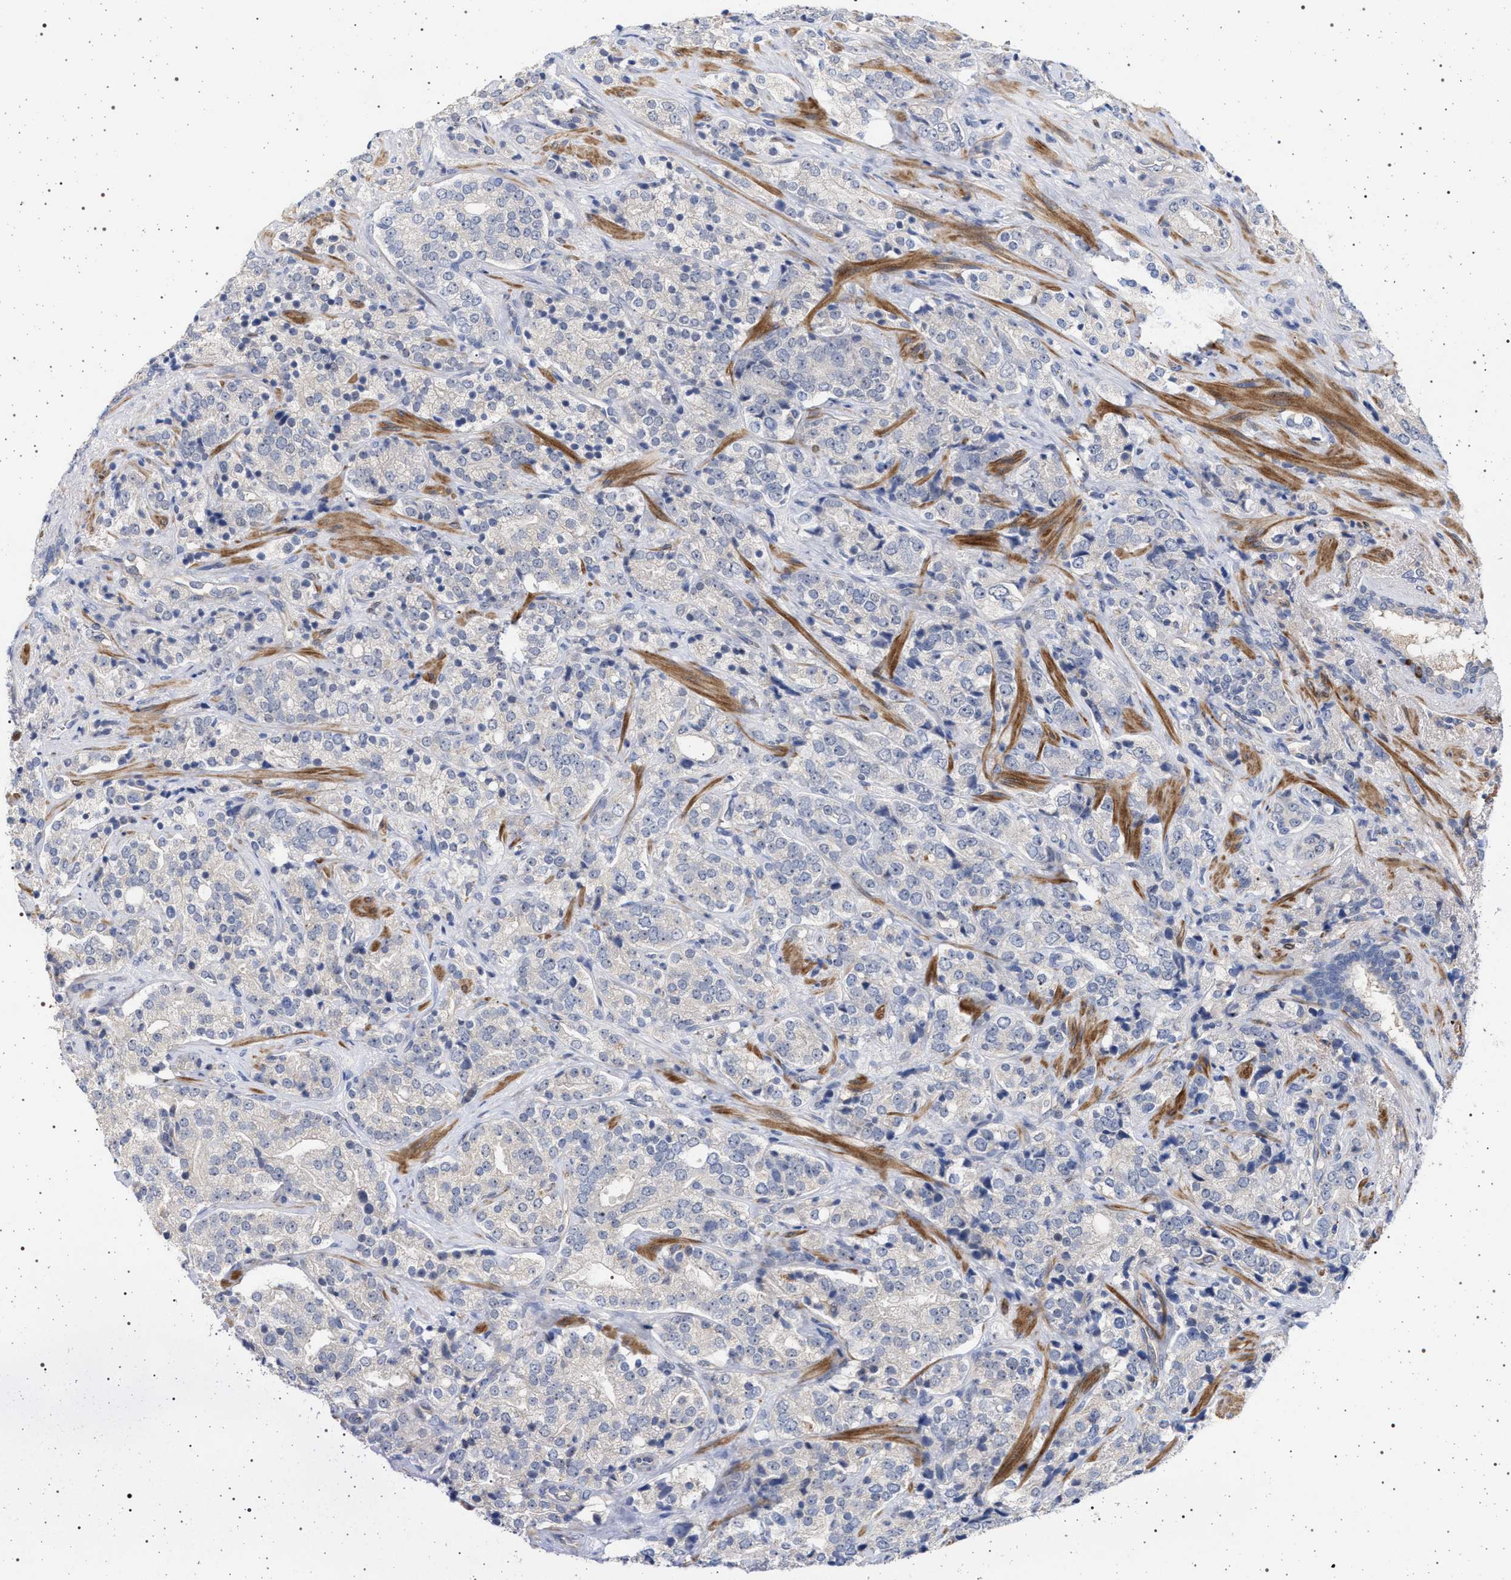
{"staining": {"intensity": "negative", "quantity": "none", "location": "none"}, "tissue": "prostate cancer", "cell_type": "Tumor cells", "image_type": "cancer", "snomed": [{"axis": "morphology", "description": "Adenocarcinoma, High grade"}, {"axis": "topography", "description": "Prostate"}], "caption": "IHC histopathology image of neoplastic tissue: human adenocarcinoma (high-grade) (prostate) stained with DAB (3,3'-diaminobenzidine) demonstrates no significant protein expression in tumor cells.", "gene": "RBM48", "patient": {"sex": "male", "age": 71}}